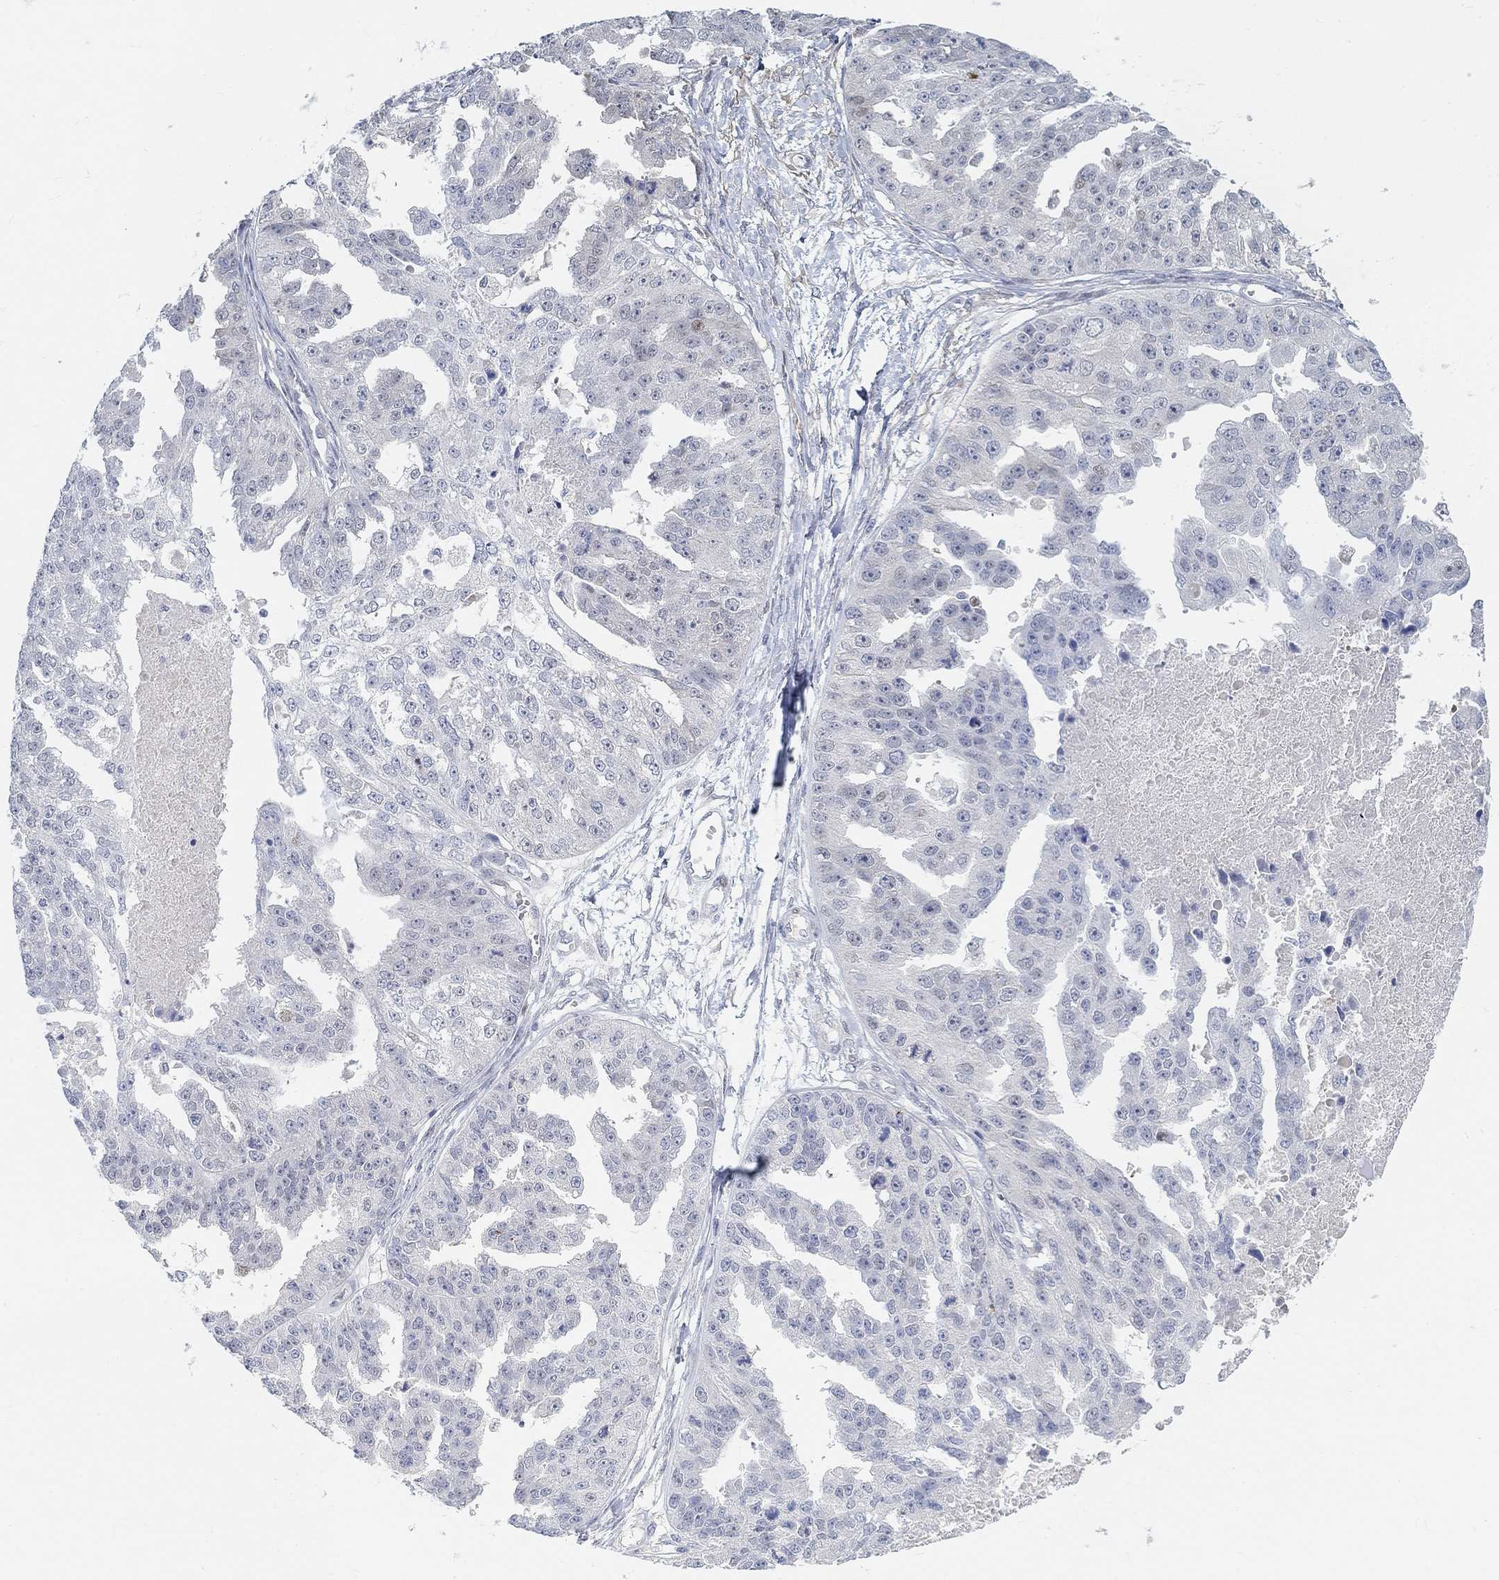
{"staining": {"intensity": "negative", "quantity": "none", "location": "none"}, "tissue": "ovarian cancer", "cell_type": "Tumor cells", "image_type": "cancer", "snomed": [{"axis": "morphology", "description": "Cystadenocarcinoma, serous, NOS"}, {"axis": "topography", "description": "Ovary"}], "caption": "This photomicrograph is of serous cystadenocarcinoma (ovarian) stained with immunohistochemistry to label a protein in brown with the nuclei are counter-stained blue. There is no staining in tumor cells.", "gene": "SNTG2", "patient": {"sex": "female", "age": 58}}